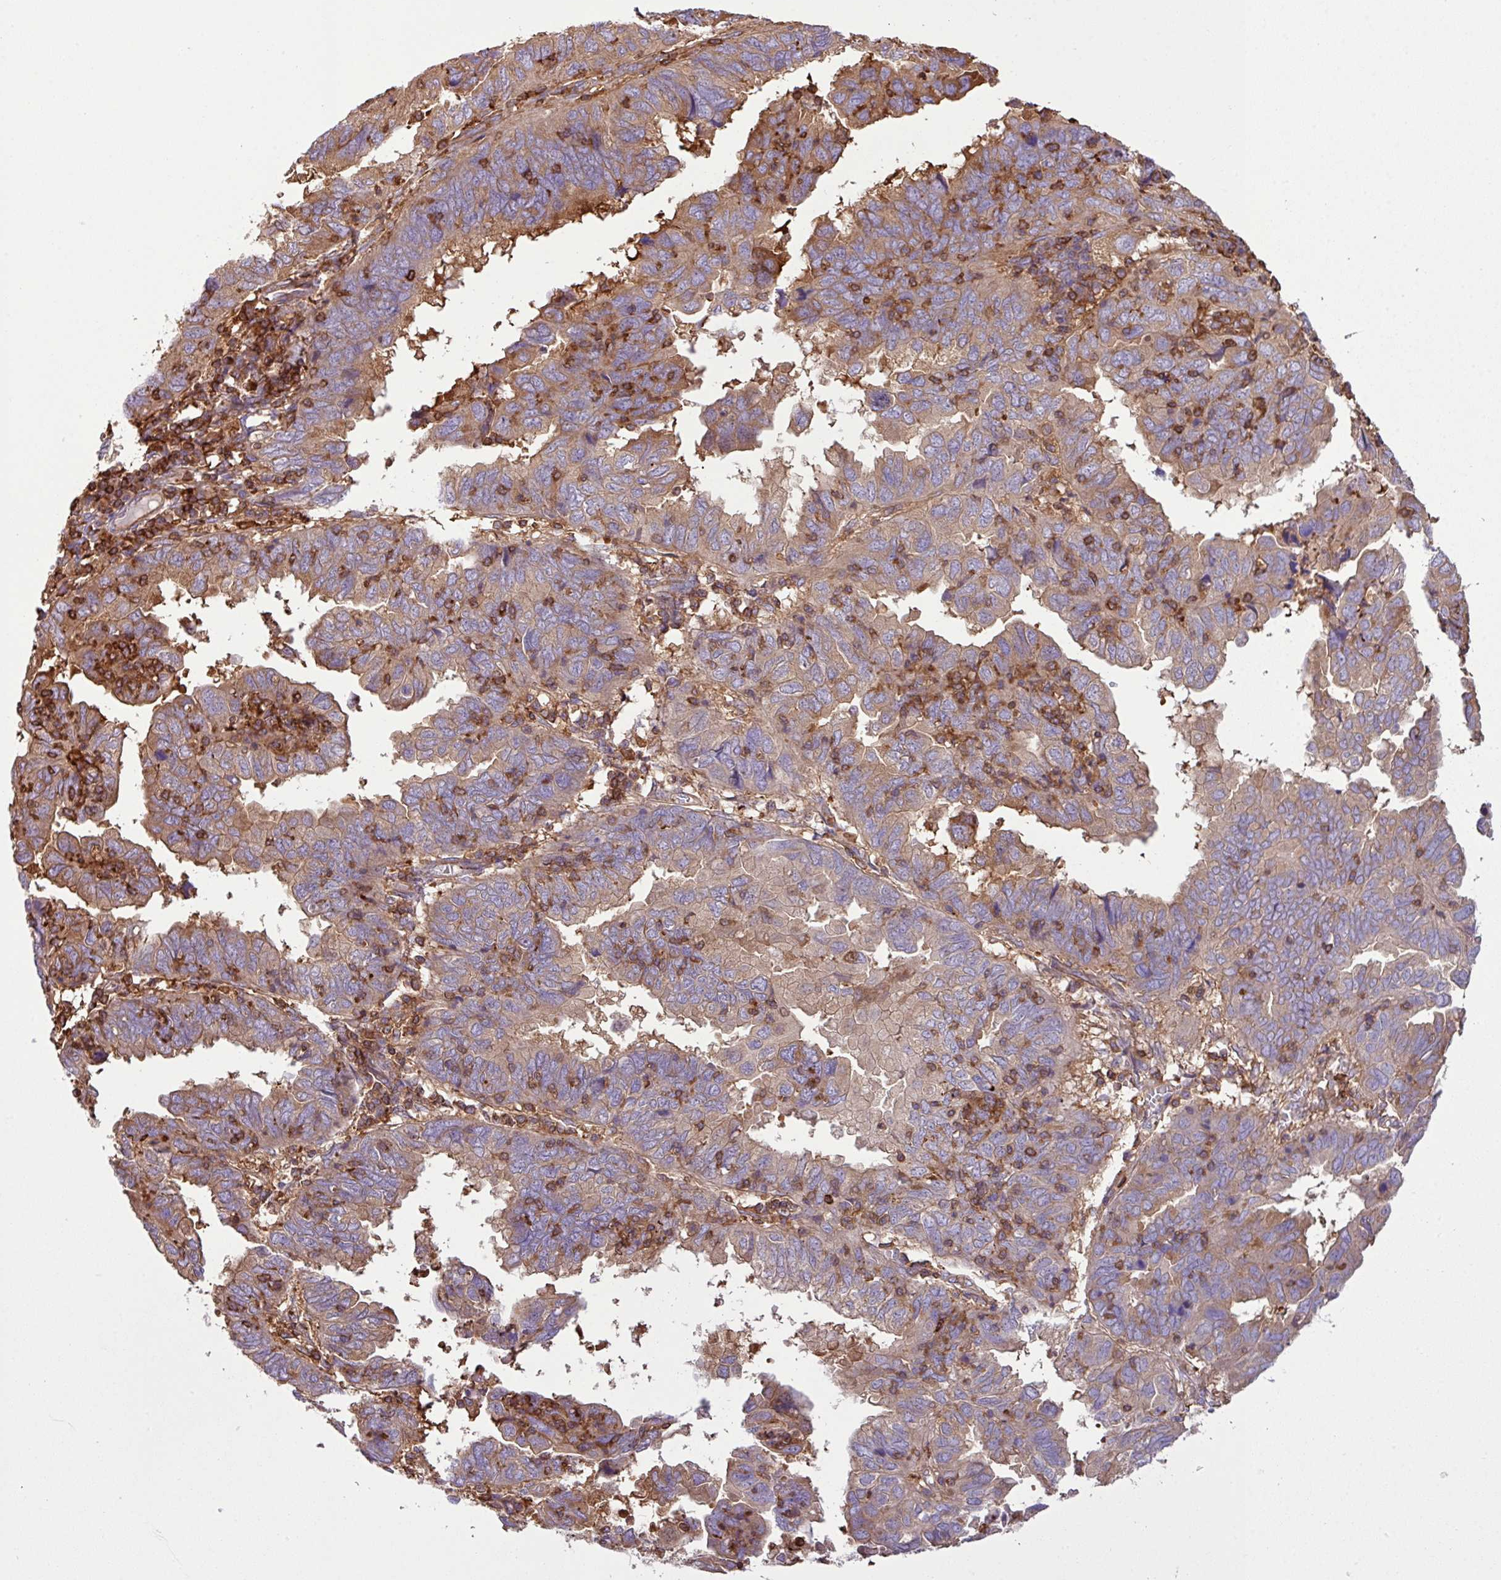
{"staining": {"intensity": "moderate", "quantity": "25%-75%", "location": "cytoplasmic/membranous"}, "tissue": "endometrial cancer", "cell_type": "Tumor cells", "image_type": "cancer", "snomed": [{"axis": "morphology", "description": "Adenocarcinoma, NOS"}, {"axis": "topography", "description": "Uterus"}], "caption": "Brown immunohistochemical staining in endometrial cancer displays moderate cytoplasmic/membranous staining in approximately 25%-75% of tumor cells.", "gene": "PGAP6", "patient": {"sex": "female", "age": 77}}